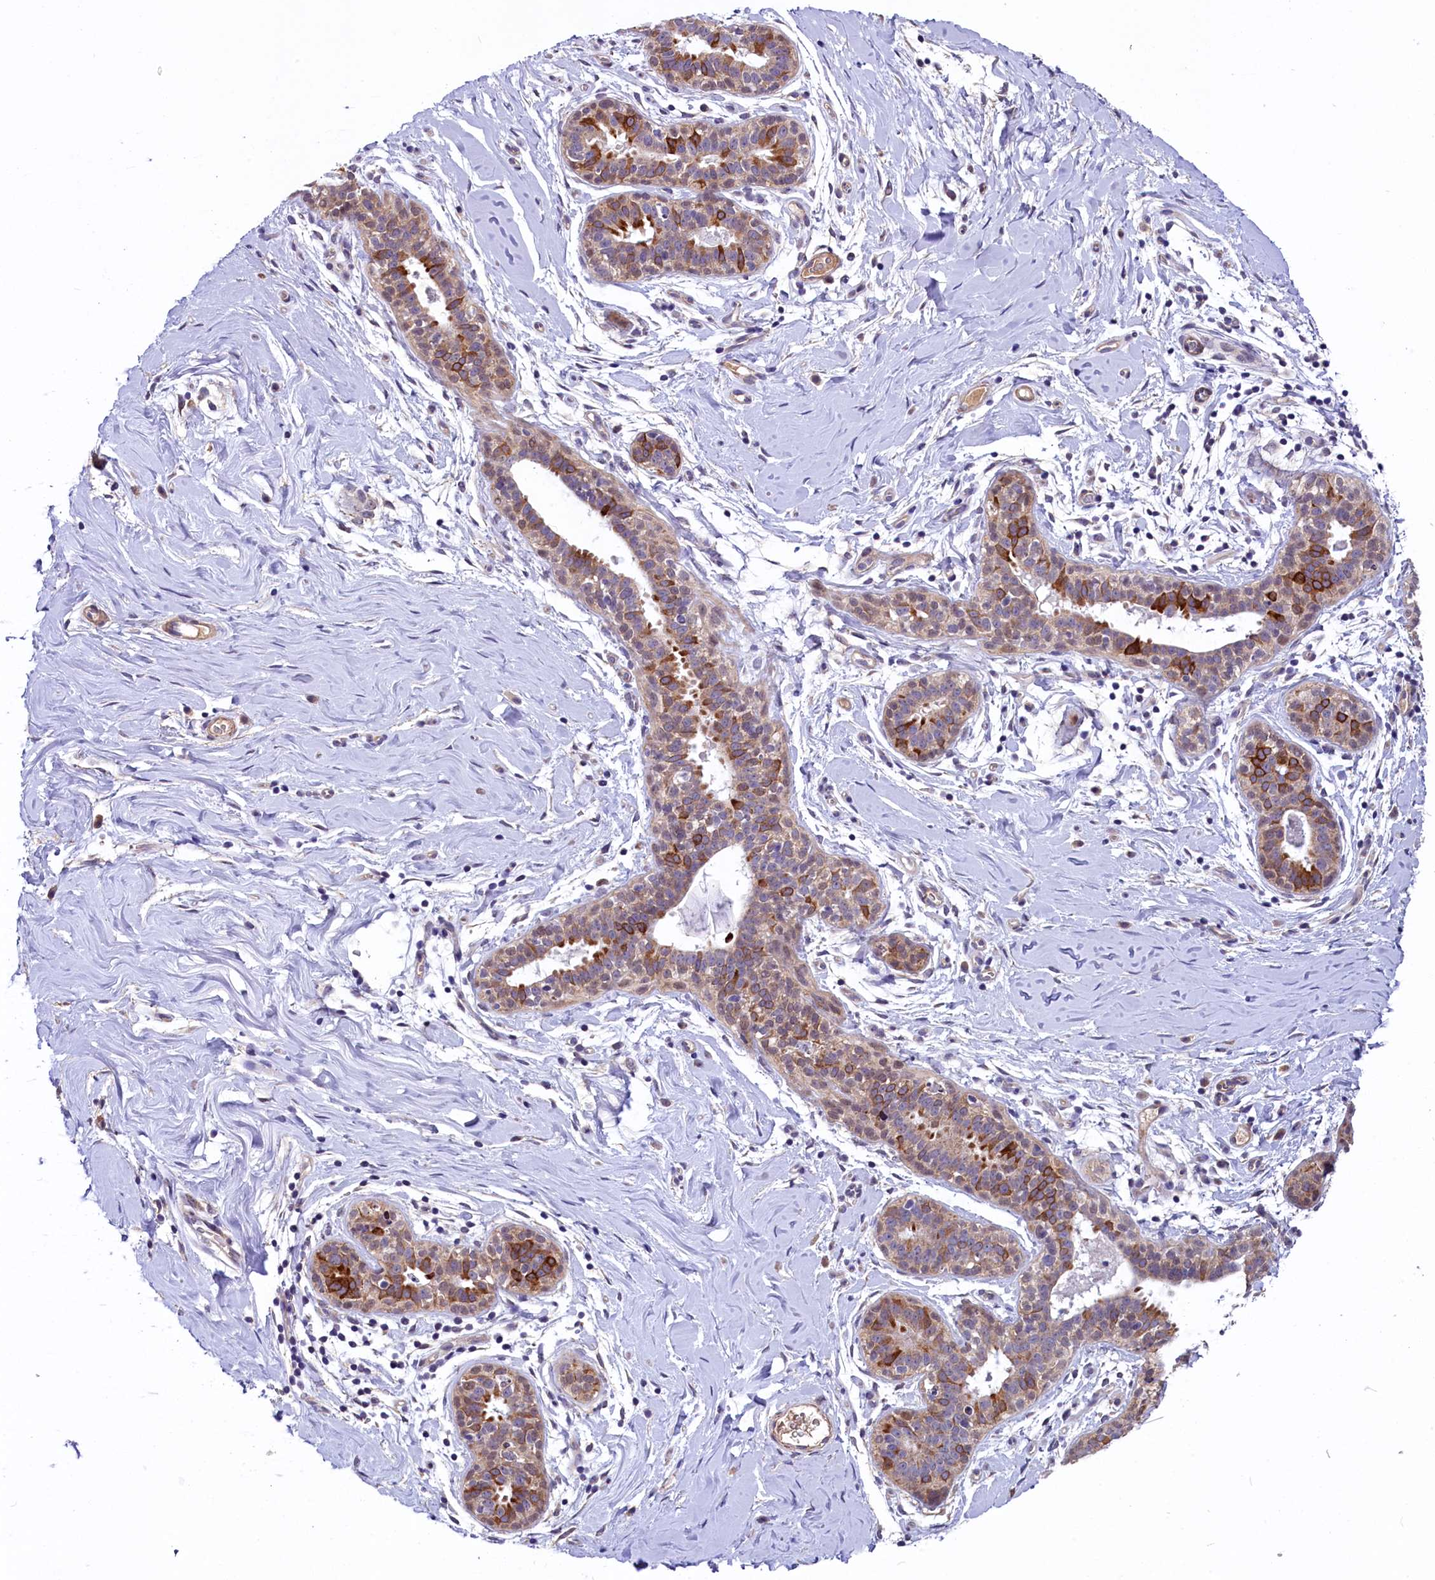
{"staining": {"intensity": "weak", "quantity": ">75%", "location": "cytoplasmic/membranous"}, "tissue": "adipose tissue", "cell_type": "Adipocytes", "image_type": "normal", "snomed": [{"axis": "morphology", "description": "Normal tissue, NOS"}, {"axis": "topography", "description": "Breast"}], "caption": "Adipose tissue stained with DAB (3,3'-diaminobenzidine) IHC reveals low levels of weak cytoplasmic/membranous staining in approximately >75% of adipocytes. Ihc stains the protein in brown and the nuclei are stained blue.", "gene": "SLC39A6", "patient": {"sex": "female", "age": 26}}